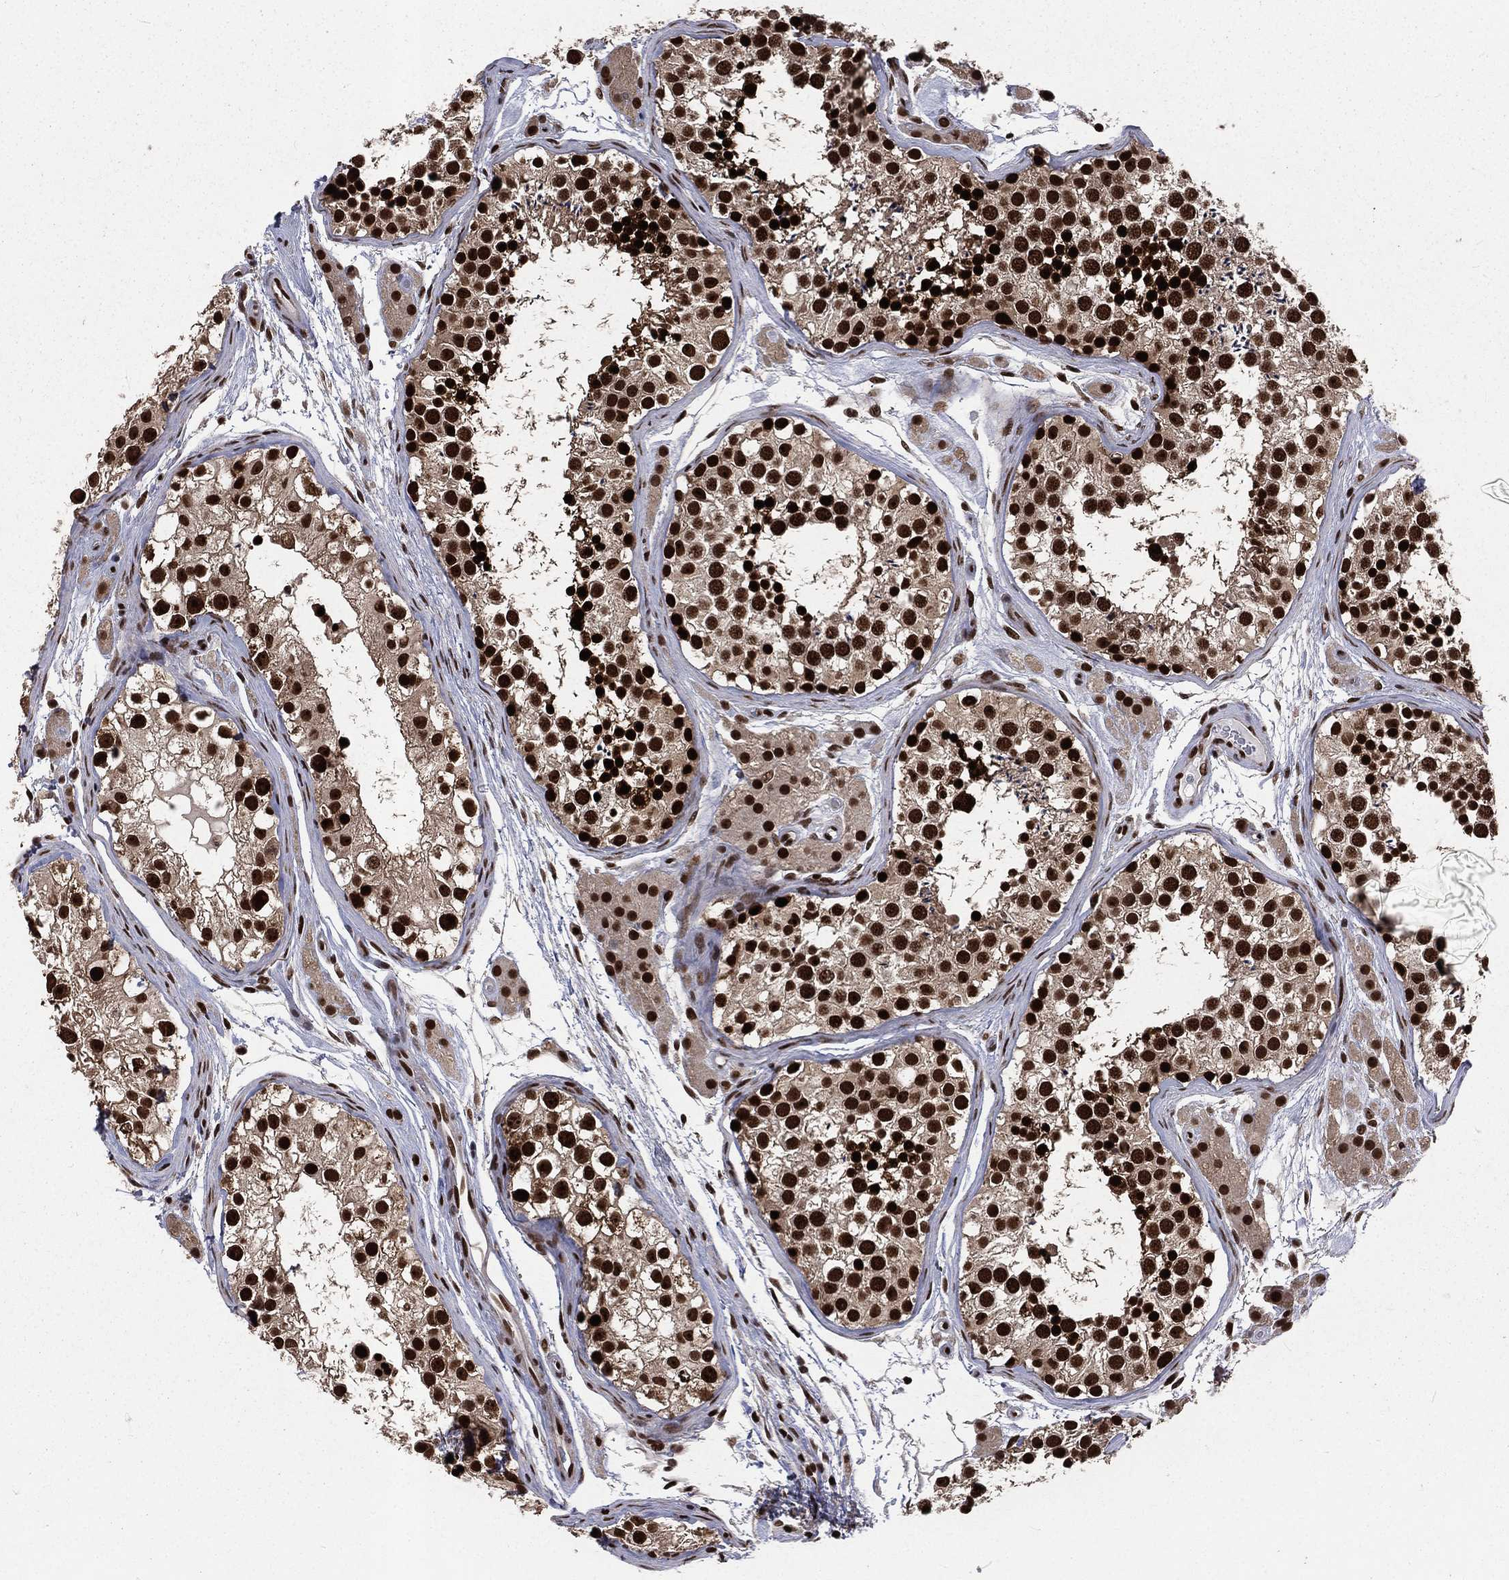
{"staining": {"intensity": "strong", "quantity": ">75%", "location": "nuclear"}, "tissue": "testis", "cell_type": "Cells in seminiferous ducts", "image_type": "normal", "snomed": [{"axis": "morphology", "description": "Normal tissue, NOS"}, {"axis": "topography", "description": "Testis"}], "caption": "An immunohistochemistry (IHC) photomicrograph of unremarkable tissue is shown. Protein staining in brown labels strong nuclear positivity in testis within cells in seminiferous ducts.", "gene": "POLB", "patient": {"sex": "male", "age": 31}}